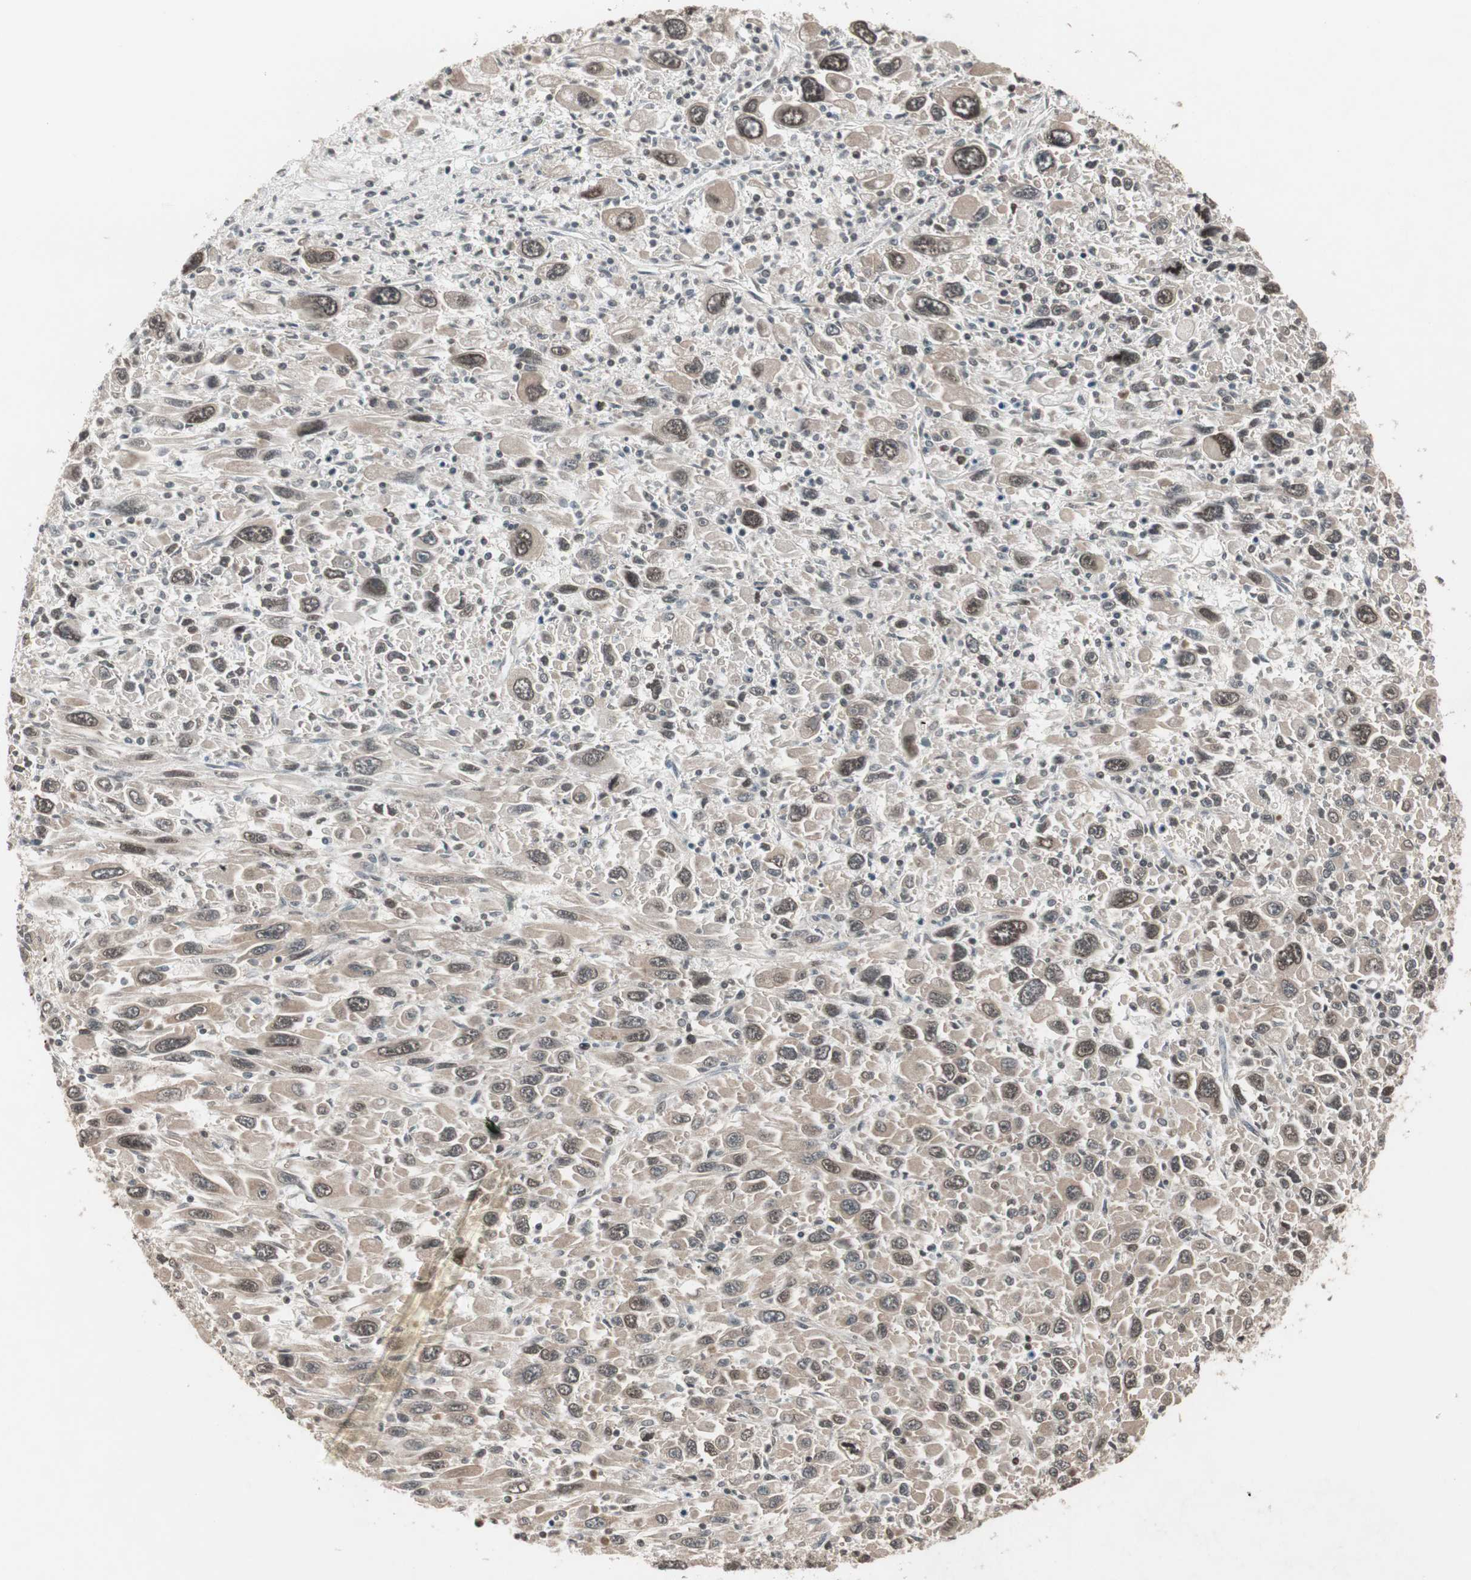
{"staining": {"intensity": "weak", "quantity": "25%-75%", "location": "cytoplasmic/membranous"}, "tissue": "melanoma", "cell_type": "Tumor cells", "image_type": "cancer", "snomed": [{"axis": "morphology", "description": "Malignant melanoma, Metastatic site"}, {"axis": "topography", "description": "Skin"}], "caption": "Brown immunohistochemical staining in melanoma shows weak cytoplasmic/membranous expression in approximately 25%-75% of tumor cells. Using DAB (brown) and hematoxylin (blue) stains, captured at high magnification using brightfield microscopy.", "gene": "DRAP1", "patient": {"sex": "female", "age": 56}}